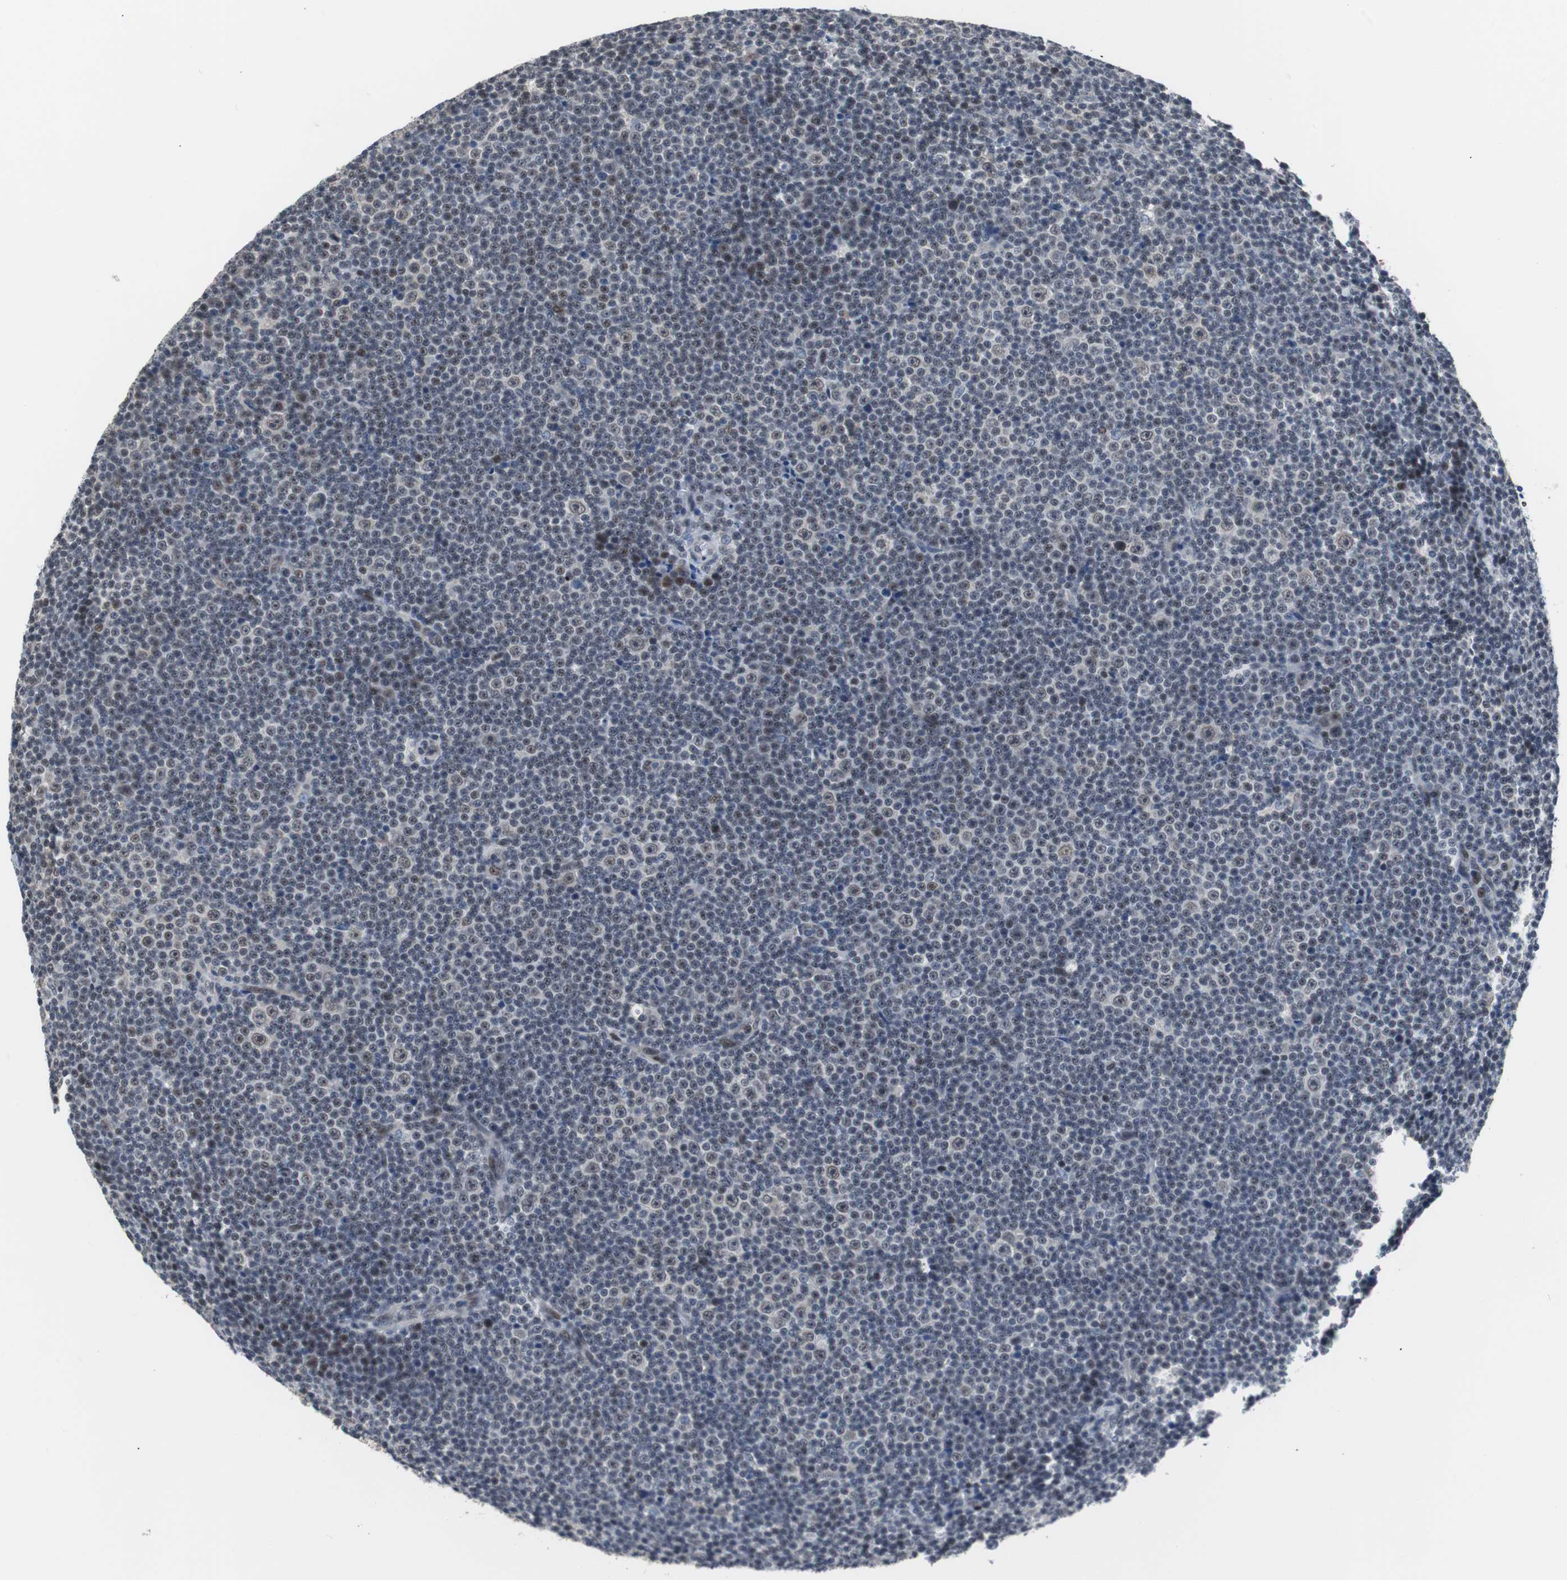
{"staining": {"intensity": "weak", "quantity": "25%-75%", "location": "nuclear"}, "tissue": "lymphoma", "cell_type": "Tumor cells", "image_type": "cancer", "snomed": [{"axis": "morphology", "description": "Malignant lymphoma, non-Hodgkin's type, Low grade"}, {"axis": "topography", "description": "Lymph node"}], "caption": "This is a photomicrograph of immunohistochemistry staining of low-grade malignant lymphoma, non-Hodgkin's type, which shows weak staining in the nuclear of tumor cells.", "gene": "TP63", "patient": {"sex": "female", "age": 67}}